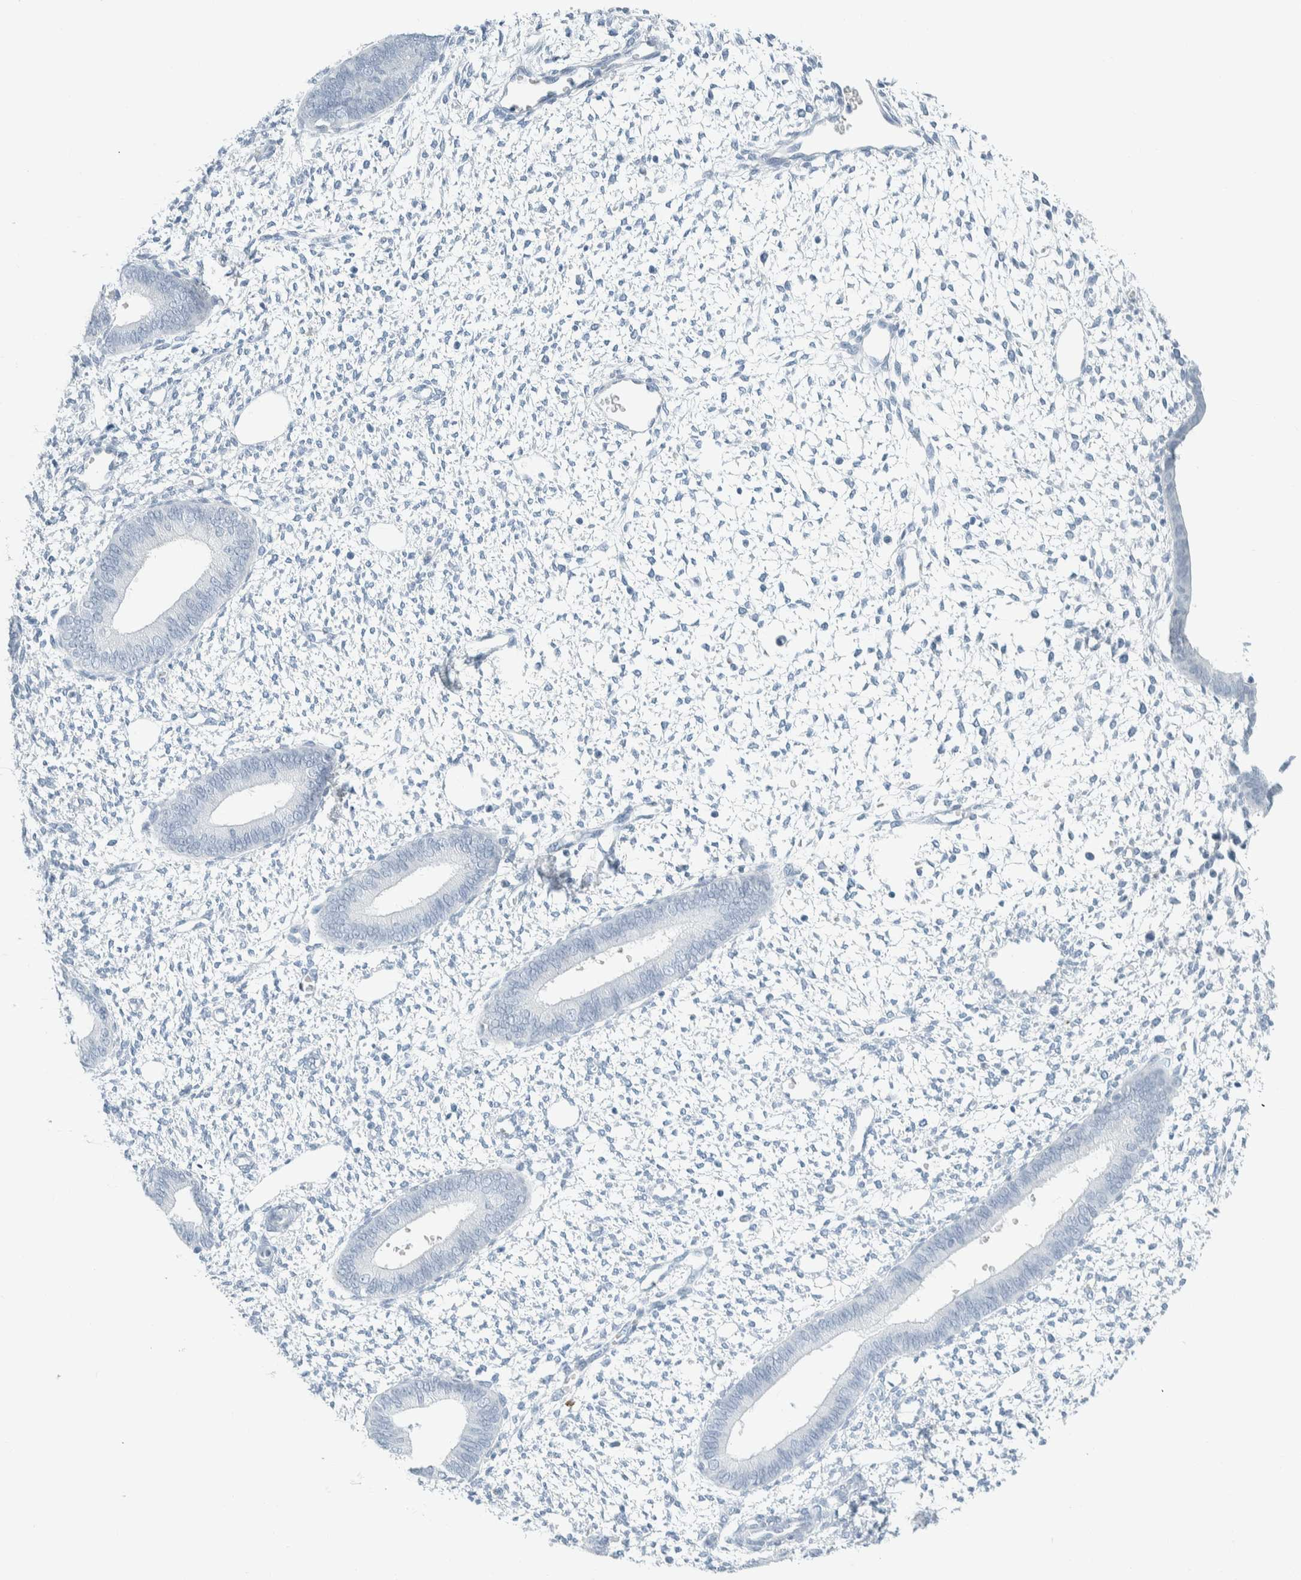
{"staining": {"intensity": "negative", "quantity": "none", "location": "none"}, "tissue": "endometrium", "cell_type": "Cells in endometrial stroma", "image_type": "normal", "snomed": [{"axis": "morphology", "description": "Normal tissue, NOS"}, {"axis": "topography", "description": "Endometrium"}], "caption": "This image is of benign endometrium stained with IHC to label a protein in brown with the nuclei are counter-stained blue. There is no staining in cells in endometrial stroma.", "gene": "ARHGAP27", "patient": {"sex": "female", "age": 46}}